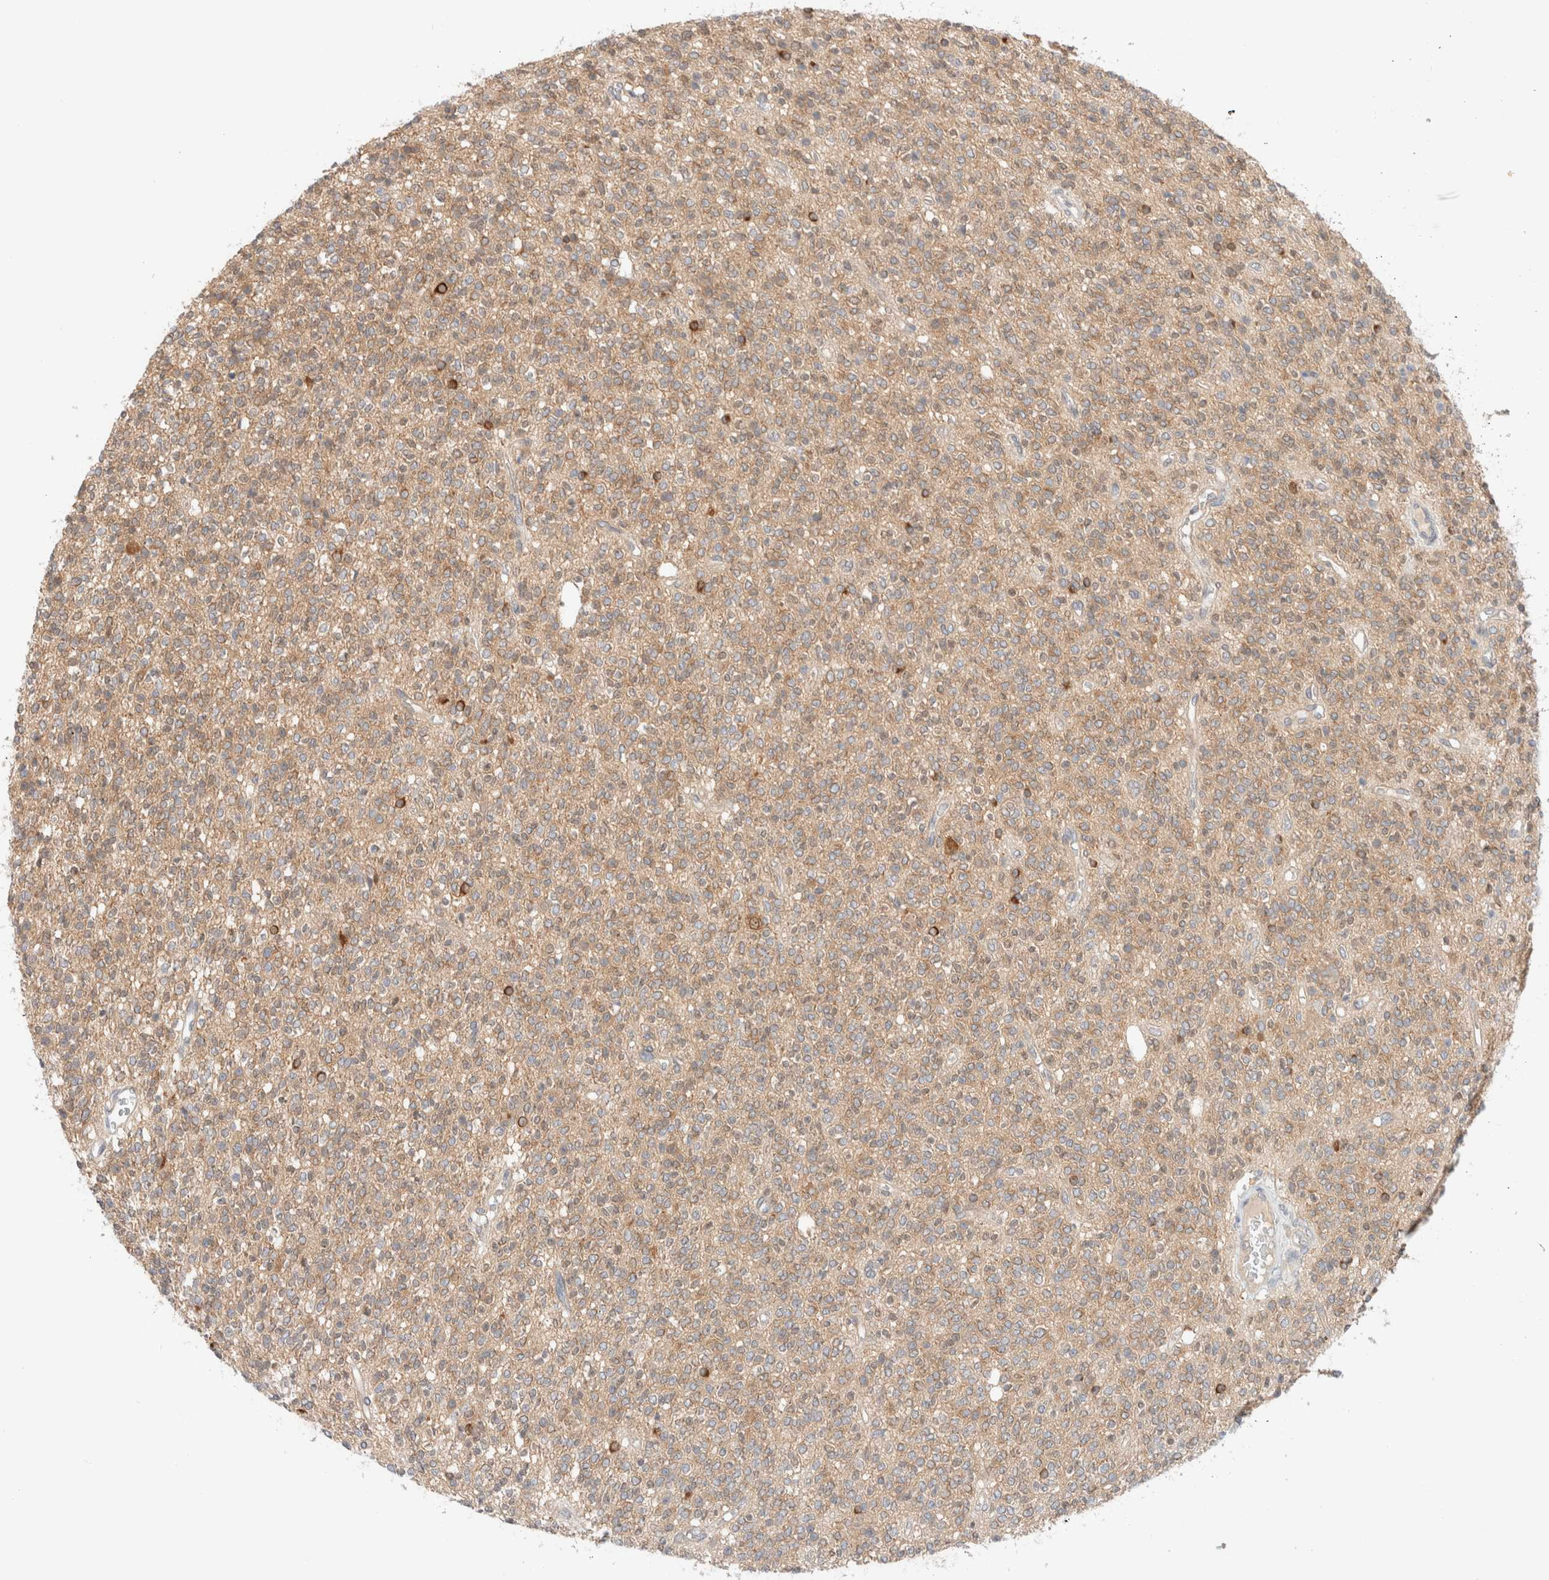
{"staining": {"intensity": "weak", "quantity": ">75%", "location": "cytoplasmic/membranous"}, "tissue": "glioma", "cell_type": "Tumor cells", "image_type": "cancer", "snomed": [{"axis": "morphology", "description": "Glioma, malignant, High grade"}, {"axis": "topography", "description": "Brain"}], "caption": "High-power microscopy captured an immunohistochemistry (IHC) histopathology image of glioma, revealing weak cytoplasmic/membranous staining in approximately >75% of tumor cells.", "gene": "MARK3", "patient": {"sex": "male", "age": 34}}